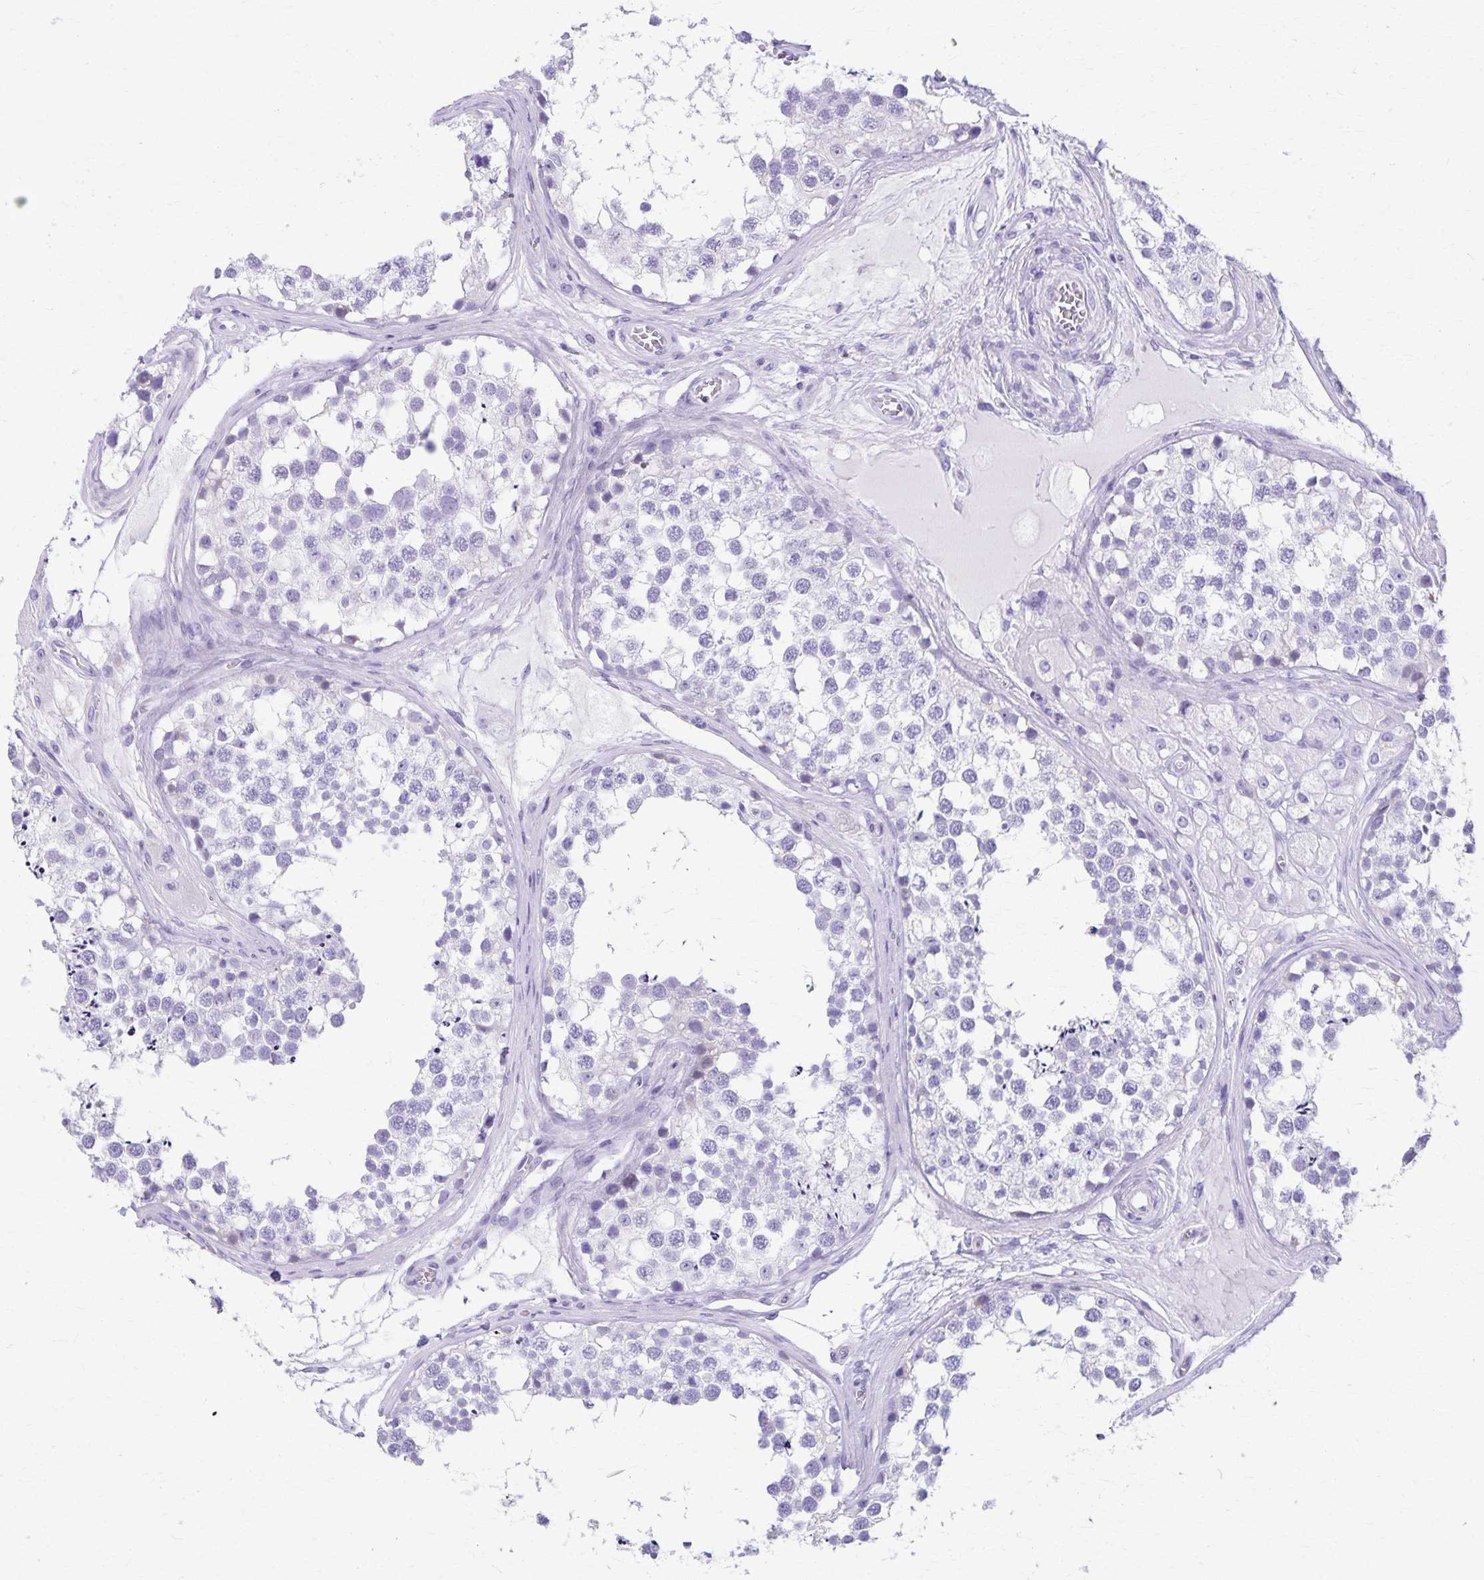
{"staining": {"intensity": "negative", "quantity": "none", "location": "none"}, "tissue": "testis", "cell_type": "Cells in seminiferous ducts", "image_type": "normal", "snomed": [{"axis": "morphology", "description": "Normal tissue, NOS"}, {"axis": "morphology", "description": "Seminoma, NOS"}, {"axis": "topography", "description": "Testis"}], "caption": "DAB (3,3'-diaminobenzidine) immunohistochemical staining of benign human testis exhibits no significant positivity in cells in seminiferous ducts.", "gene": "DEFA5", "patient": {"sex": "male", "age": 65}}